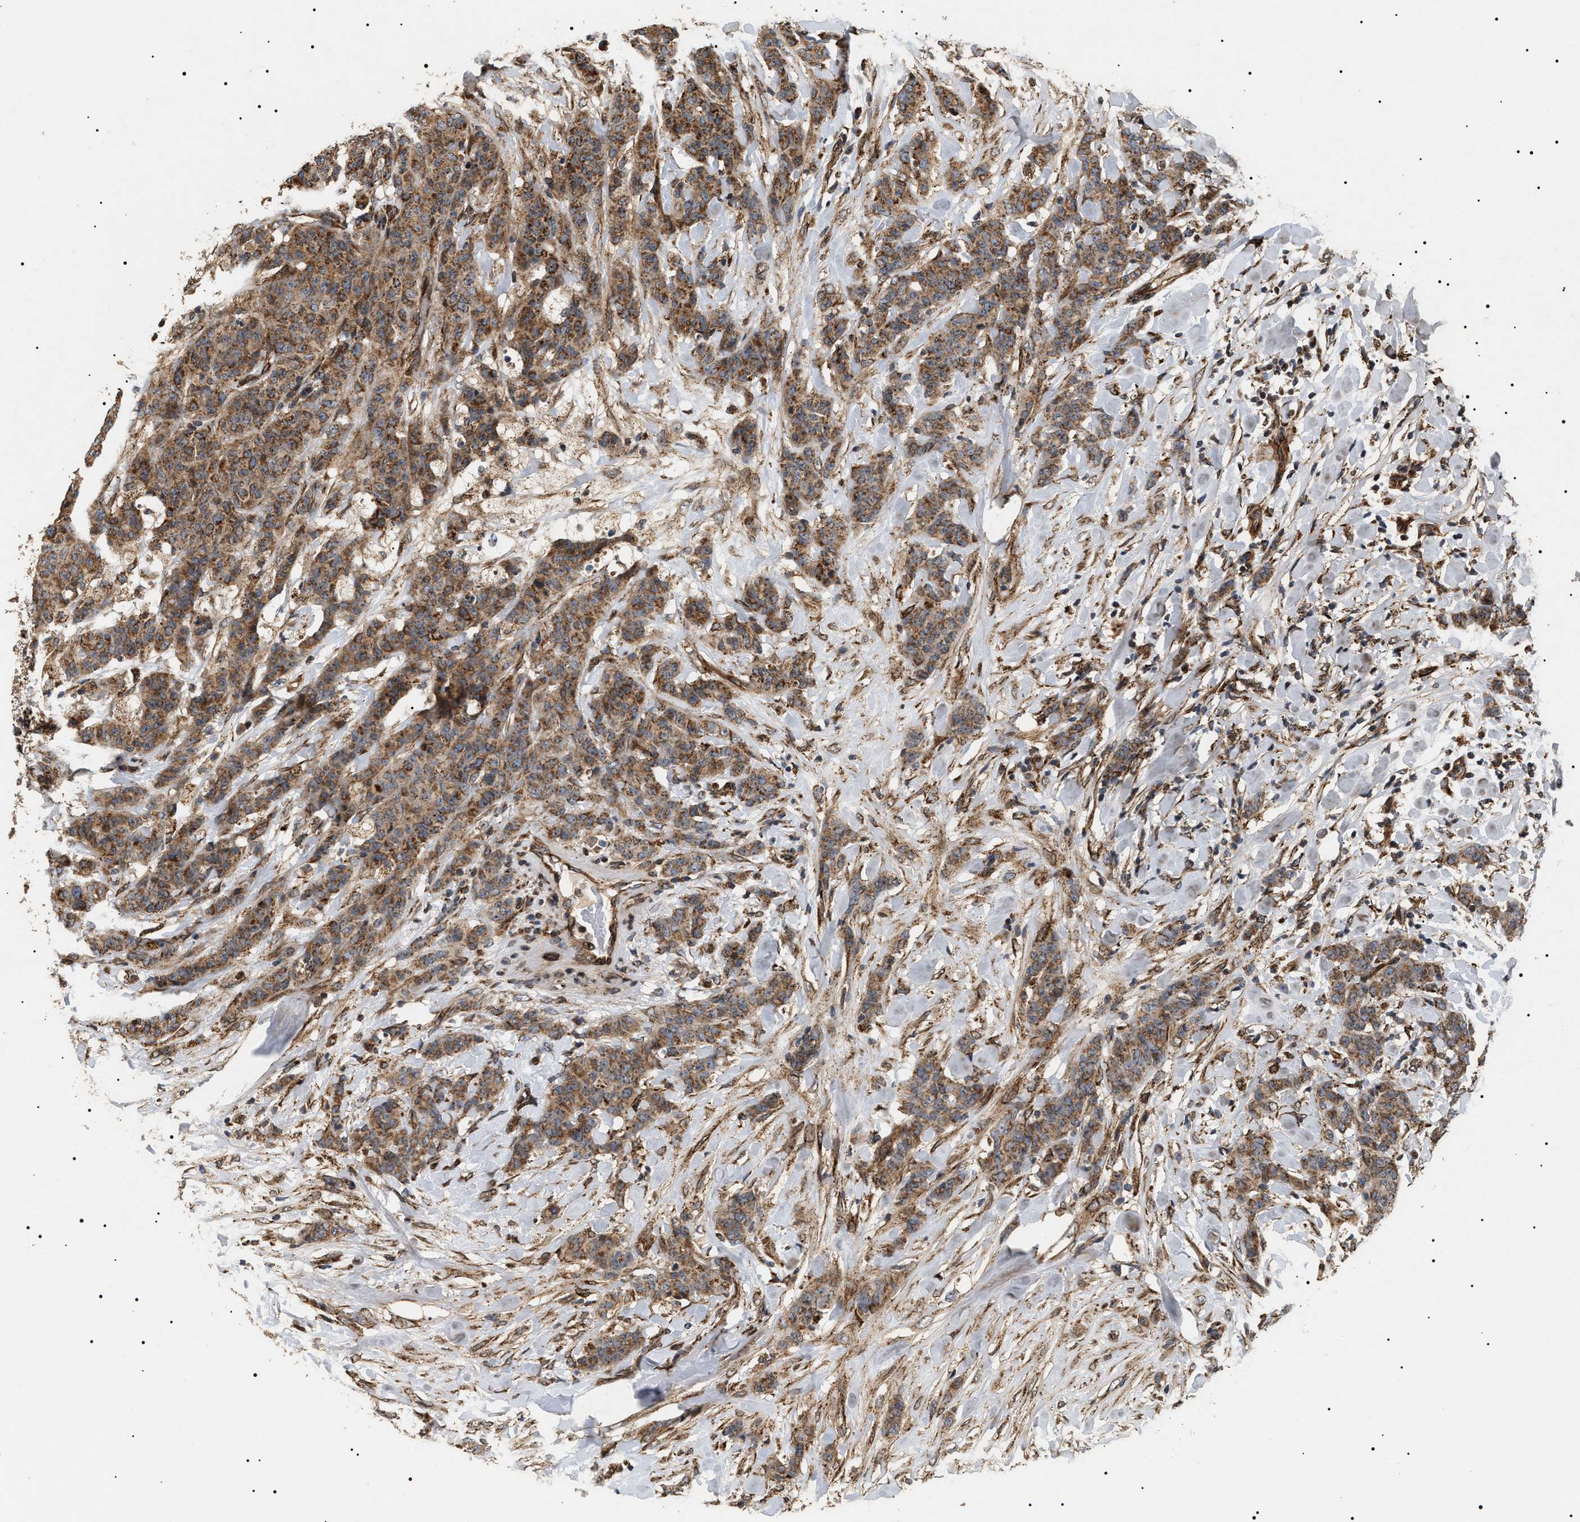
{"staining": {"intensity": "moderate", "quantity": ">75%", "location": "cytoplasmic/membranous"}, "tissue": "breast cancer", "cell_type": "Tumor cells", "image_type": "cancer", "snomed": [{"axis": "morphology", "description": "Normal tissue, NOS"}, {"axis": "morphology", "description": "Duct carcinoma"}, {"axis": "topography", "description": "Breast"}], "caption": "Intraductal carcinoma (breast) stained with DAB immunohistochemistry exhibits medium levels of moderate cytoplasmic/membranous staining in about >75% of tumor cells. (brown staining indicates protein expression, while blue staining denotes nuclei).", "gene": "ZBTB26", "patient": {"sex": "female", "age": 40}}